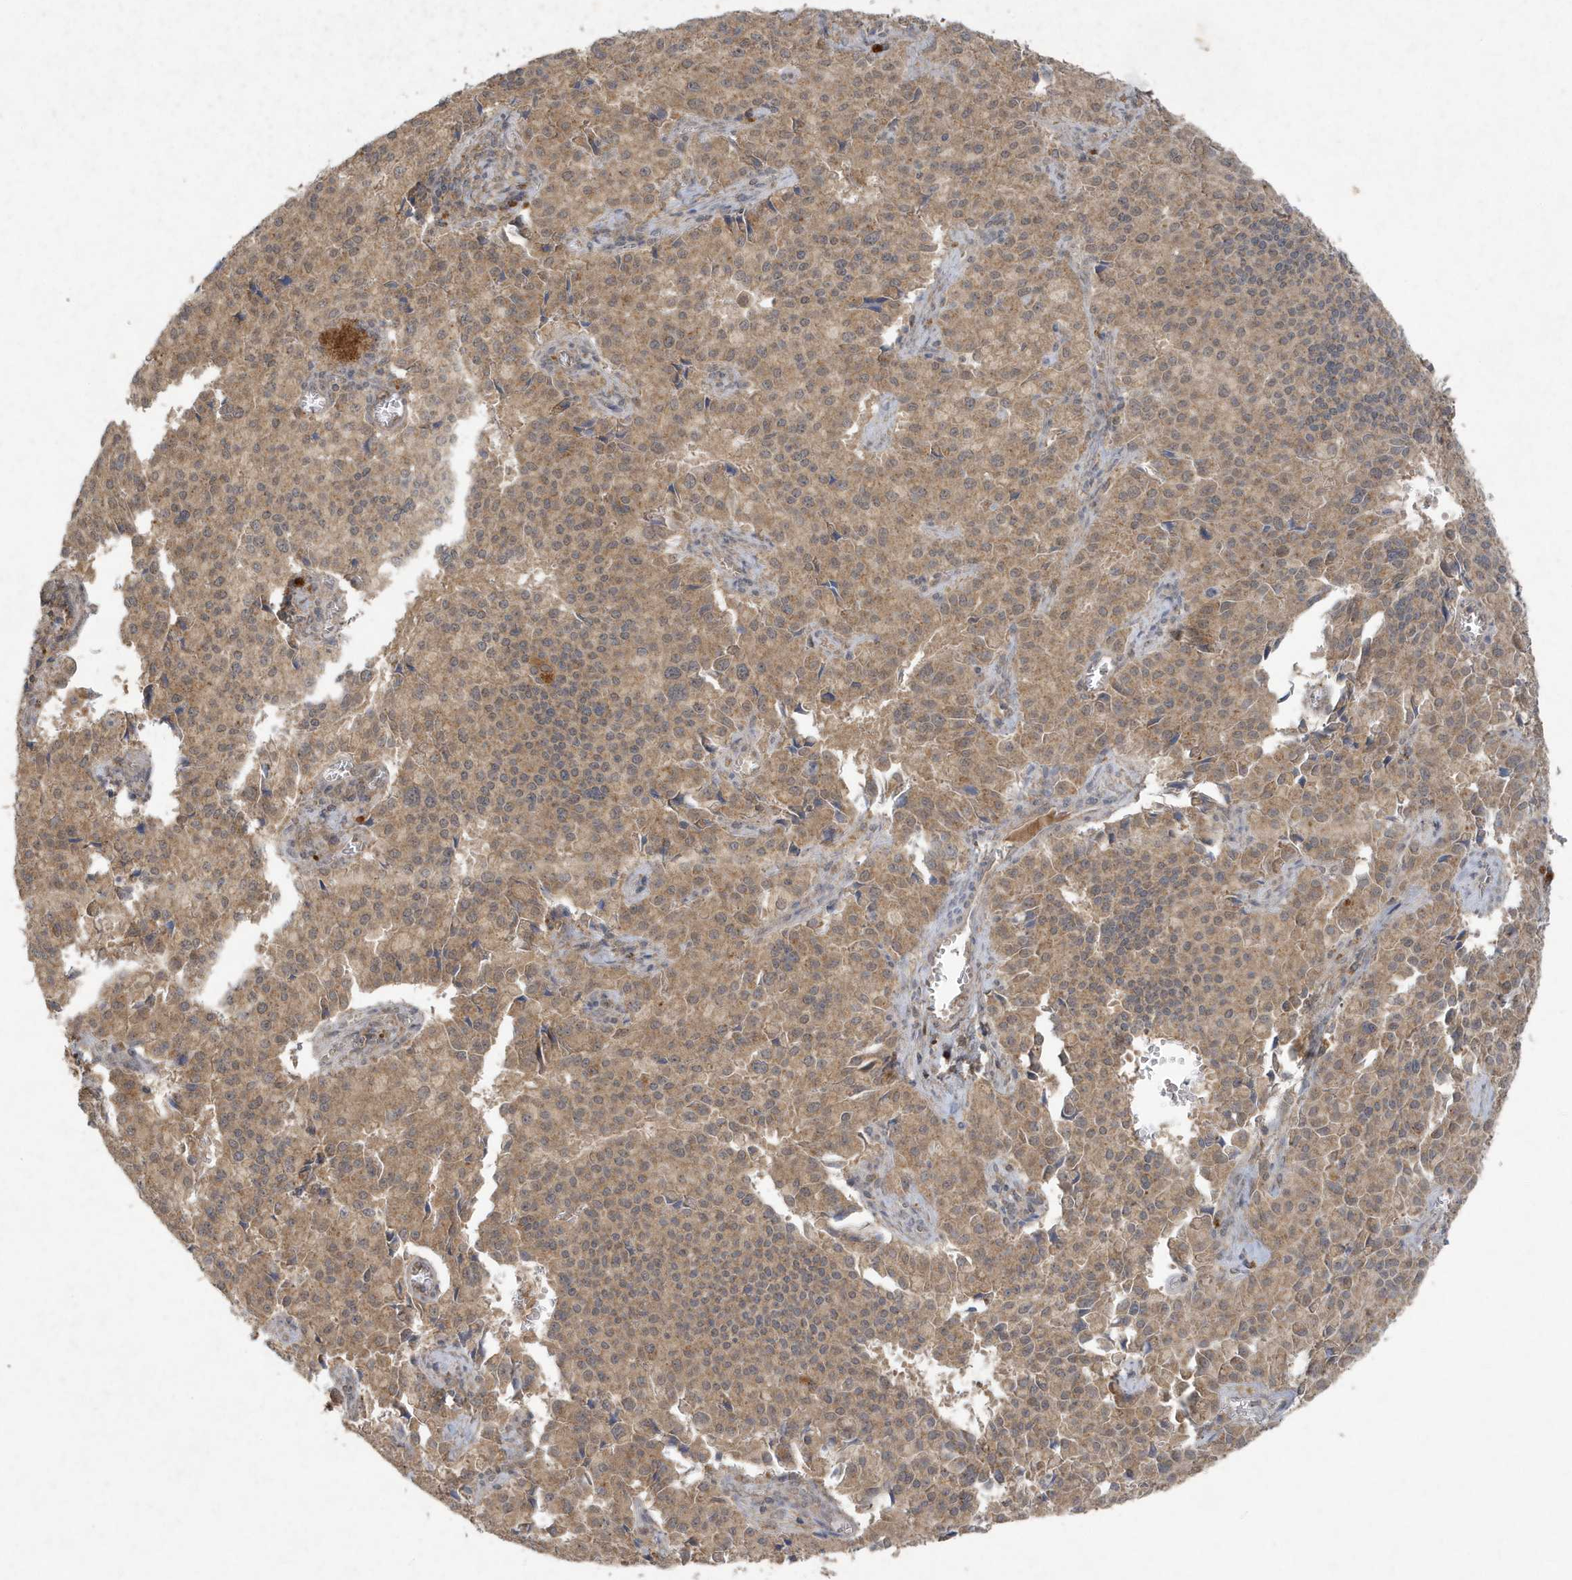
{"staining": {"intensity": "moderate", "quantity": ">75%", "location": "cytoplasmic/membranous"}, "tissue": "pancreatic cancer", "cell_type": "Tumor cells", "image_type": "cancer", "snomed": [{"axis": "morphology", "description": "Adenocarcinoma, NOS"}, {"axis": "topography", "description": "Pancreas"}], "caption": "Immunohistochemical staining of human pancreatic adenocarcinoma demonstrates moderate cytoplasmic/membranous protein expression in approximately >75% of tumor cells.", "gene": "C1RL", "patient": {"sex": "male", "age": 65}}